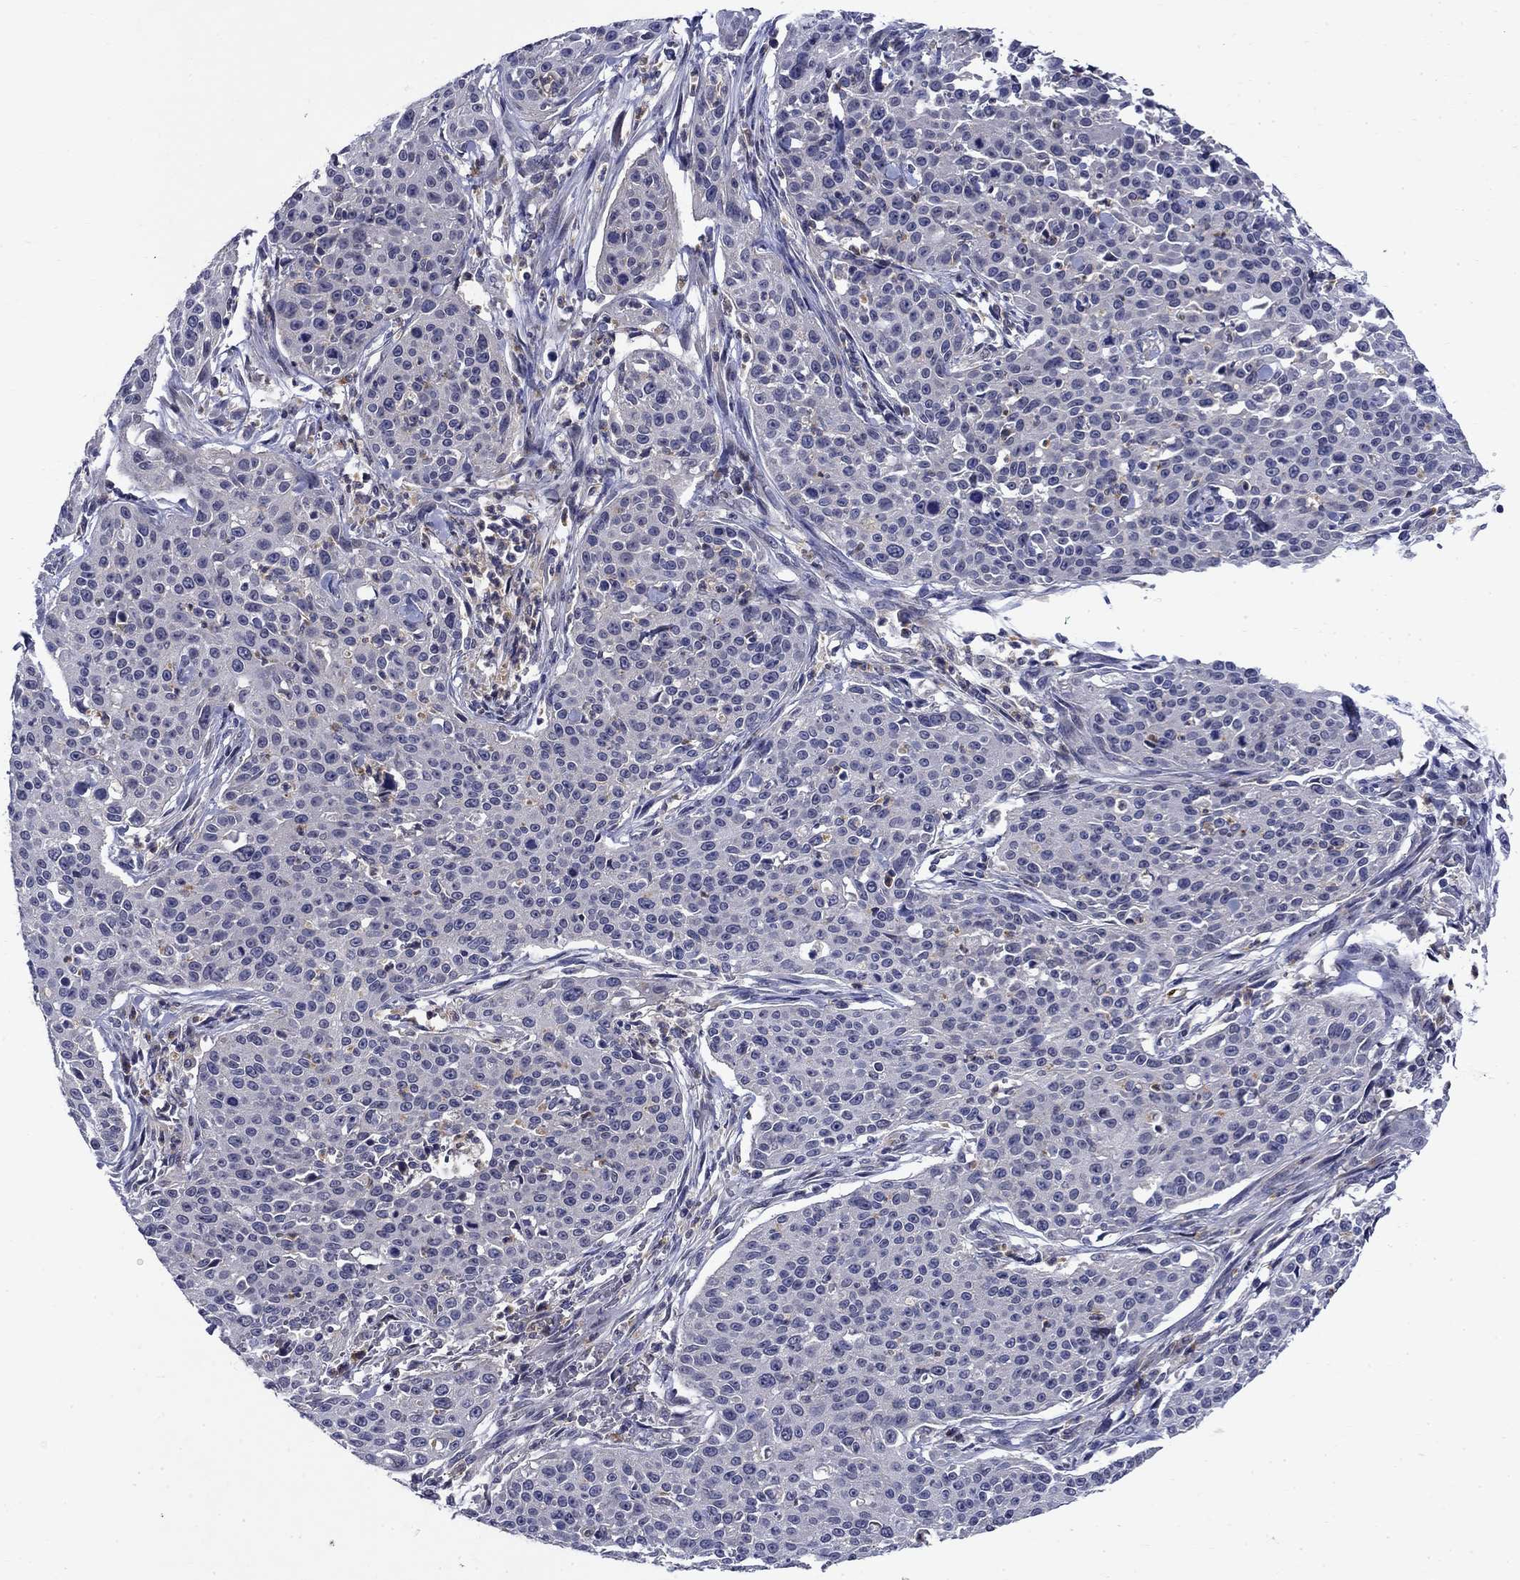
{"staining": {"intensity": "negative", "quantity": "none", "location": "none"}, "tissue": "cervical cancer", "cell_type": "Tumor cells", "image_type": "cancer", "snomed": [{"axis": "morphology", "description": "Squamous cell carcinoma, NOS"}, {"axis": "topography", "description": "Cervix"}], "caption": "High magnification brightfield microscopy of cervical squamous cell carcinoma stained with DAB (brown) and counterstained with hematoxylin (blue): tumor cells show no significant expression.", "gene": "STAB2", "patient": {"sex": "female", "age": 26}}